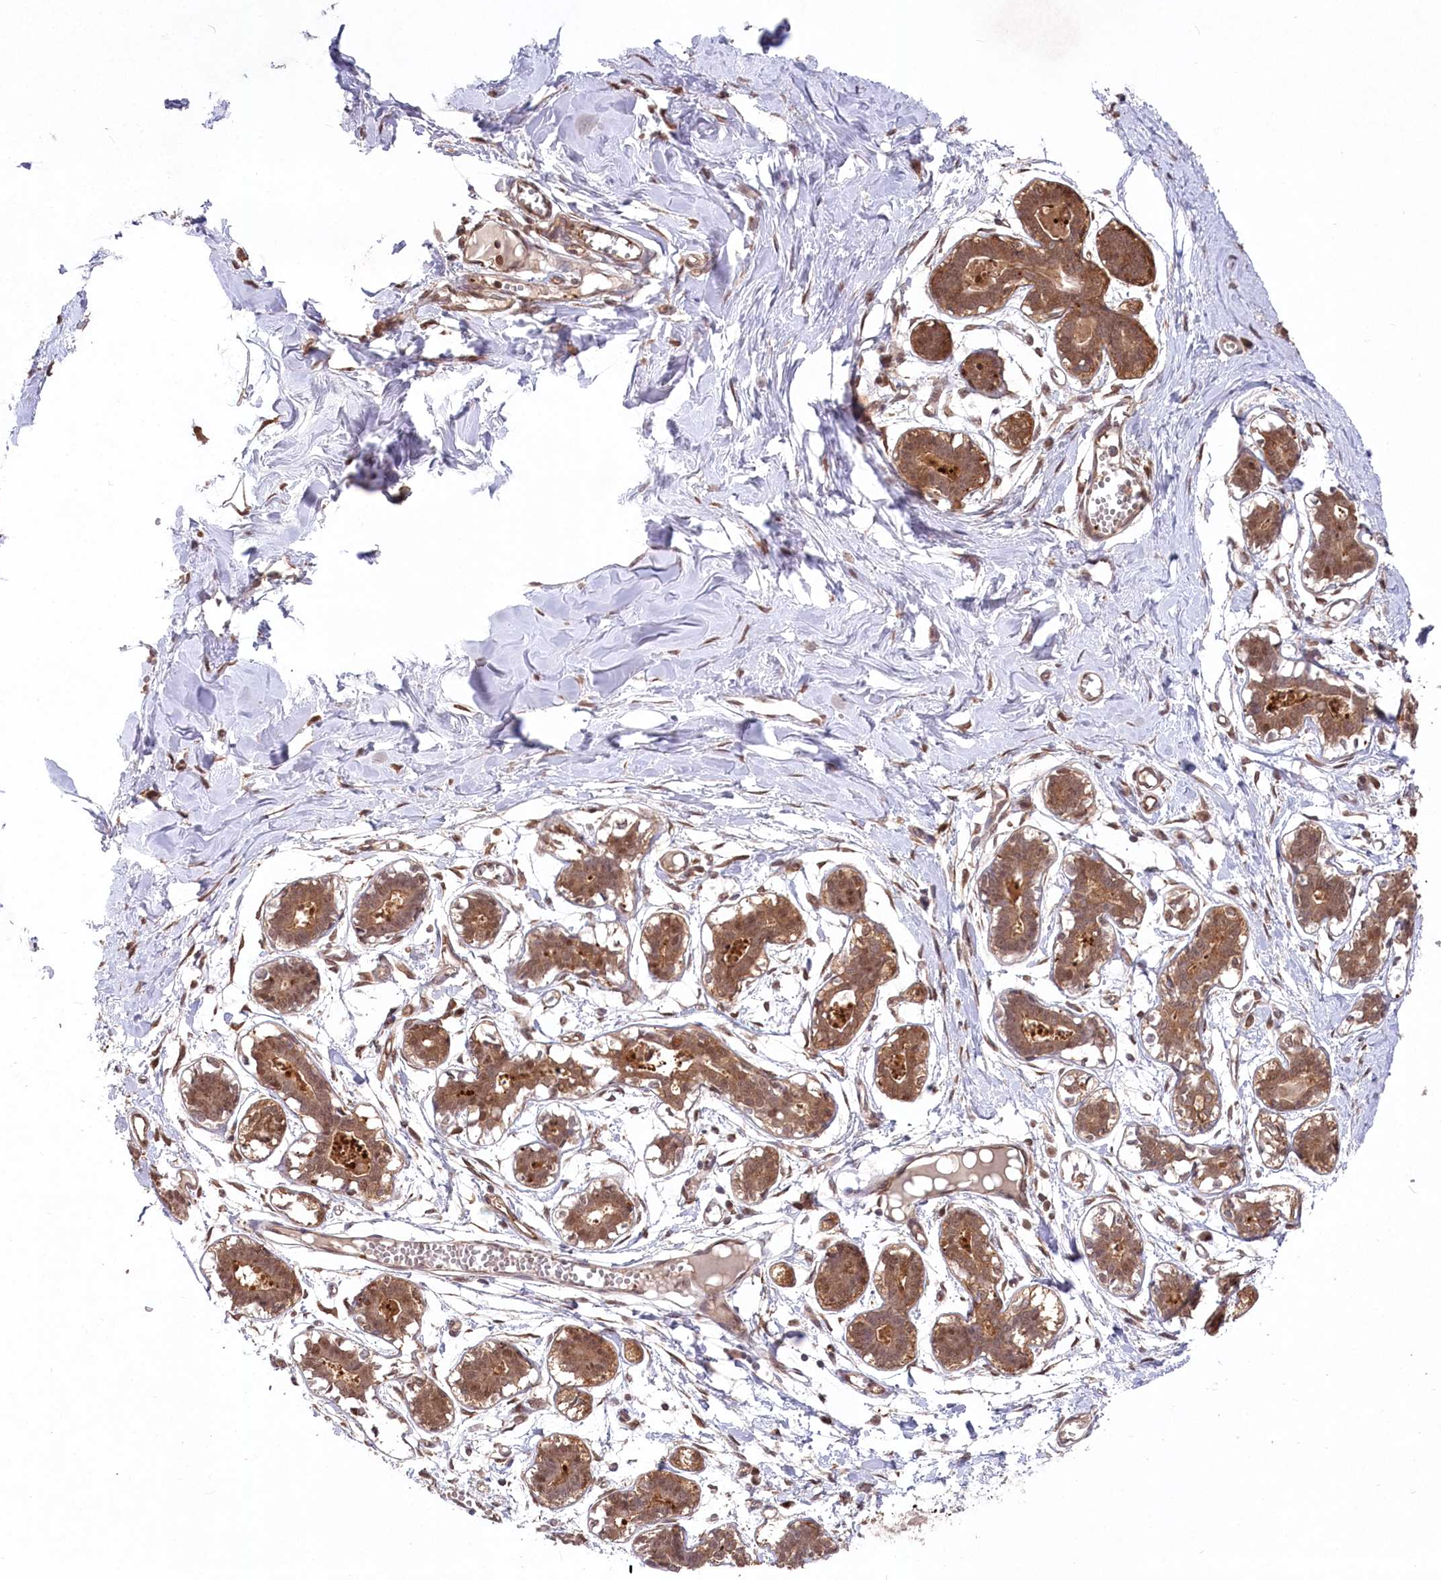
{"staining": {"intensity": "moderate", "quantity": ">75%", "location": "cytoplasmic/membranous,nuclear"}, "tissue": "breast", "cell_type": "Adipocytes", "image_type": "normal", "snomed": [{"axis": "morphology", "description": "Normal tissue, NOS"}, {"axis": "topography", "description": "Breast"}], "caption": "Brown immunohistochemical staining in normal human breast displays moderate cytoplasmic/membranous,nuclear staining in about >75% of adipocytes. The staining was performed using DAB, with brown indicating positive protein expression. Nuclei are stained blue with hematoxylin.", "gene": "PSMA1", "patient": {"sex": "female", "age": 27}}